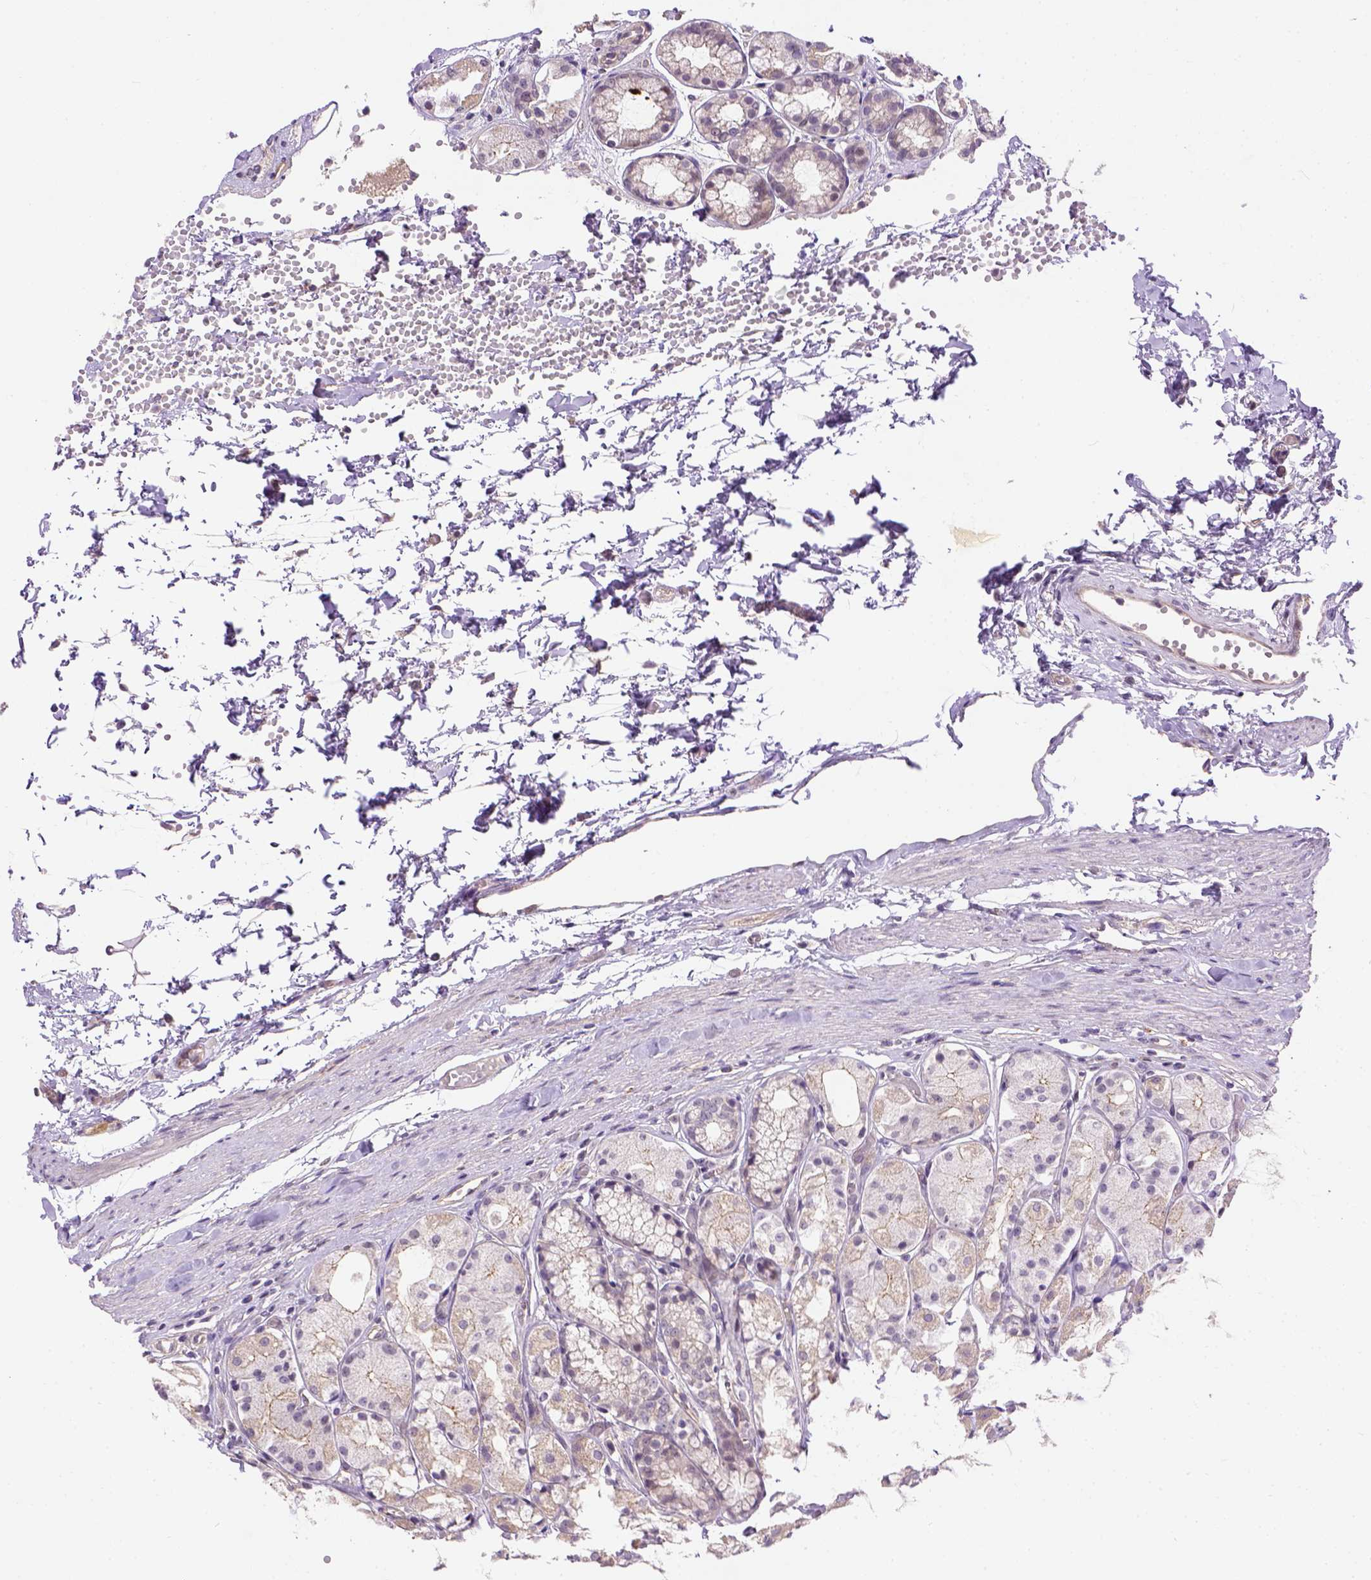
{"staining": {"intensity": "weak", "quantity": "25%-75%", "location": "cytoplasmic/membranous,nuclear"}, "tissue": "stomach", "cell_type": "Glandular cells", "image_type": "normal", "snomed": [{"axis": "morphology", "description": "Normal tissue, NOS"}, {"axis": "topography", "description": "Stomach"}], "caption": "Immunohistochemical staining of benign stomach demonstrates weak cytoplasmic/membranous,nuclear protein positivity in approximately 25%-75% of glandular cells. The protein of interest is stained brown, and the nuclei are stained in blue (DAB IHC with brightfield microscopy, high magnification).", "gene": "KAZN", "patient": {"sex": "male", "age": 70}}